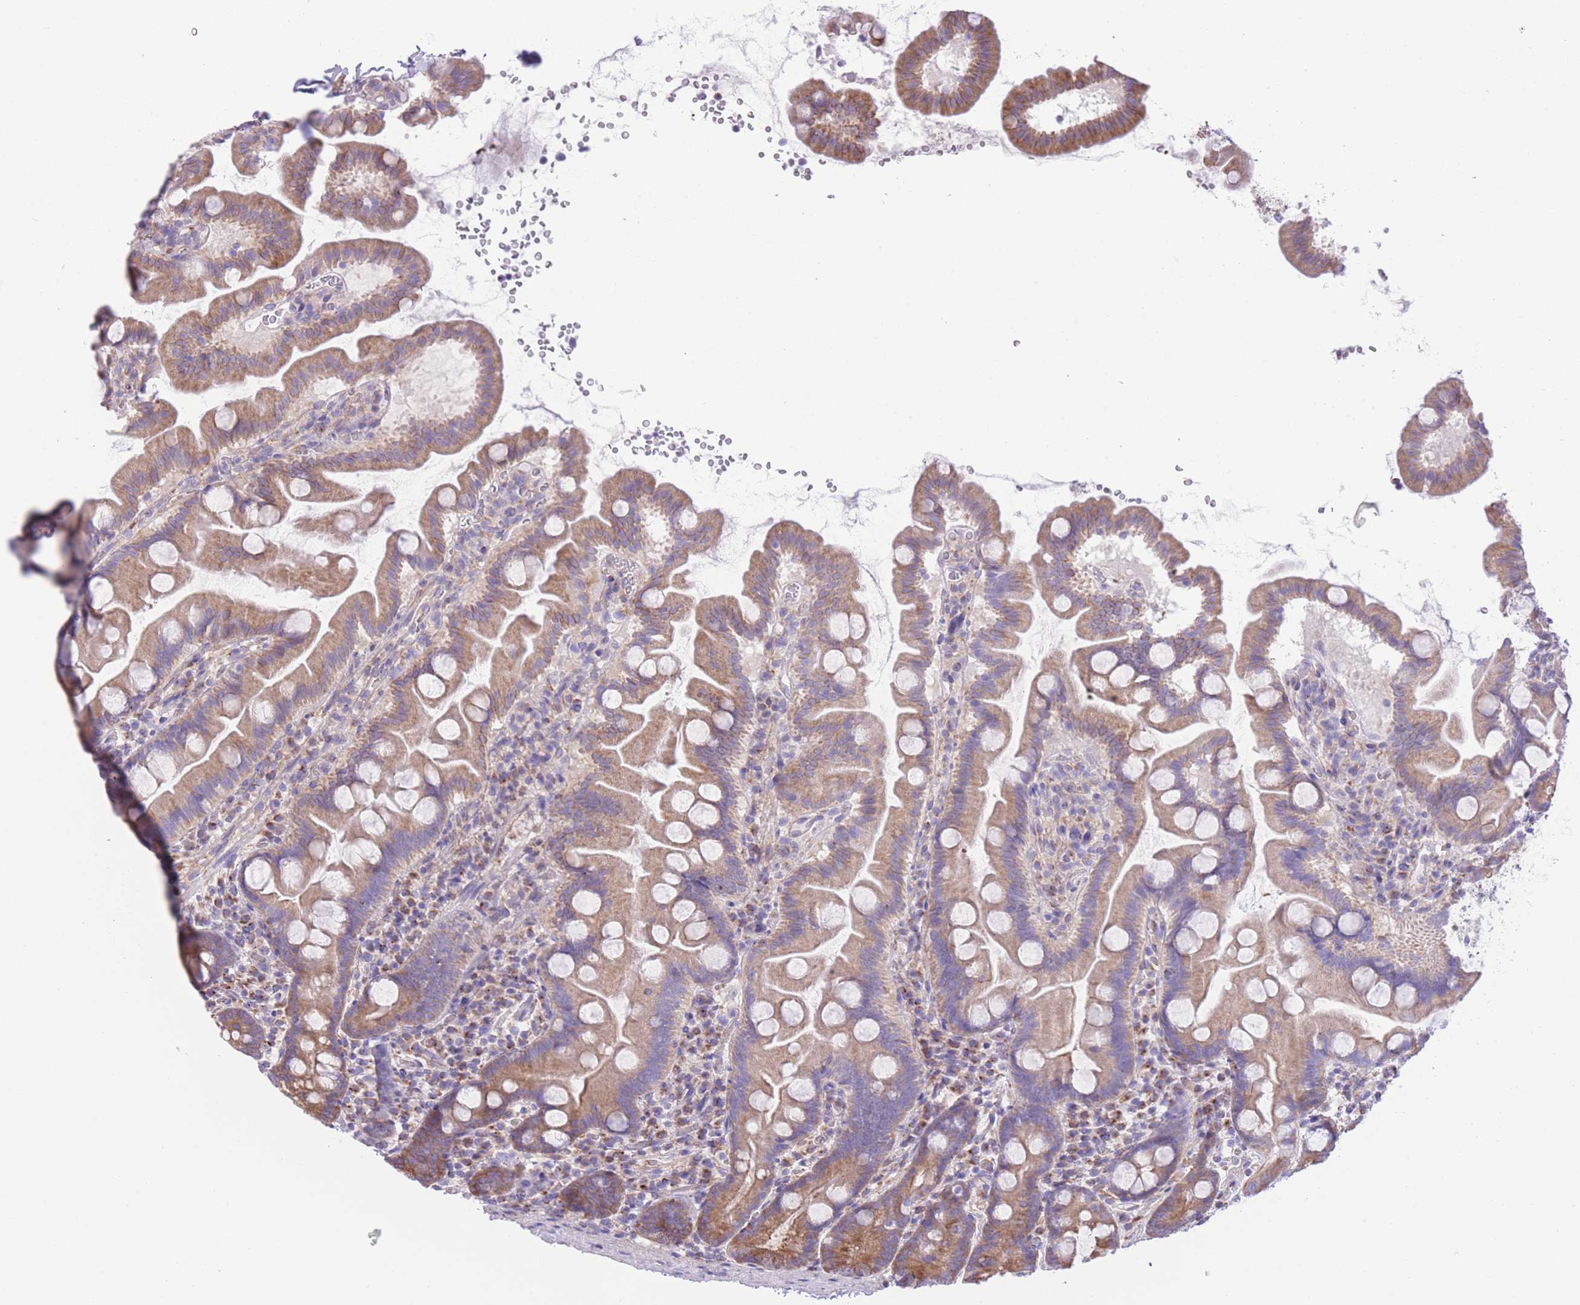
{"staining": {"intensity": "moderate", "quantity": ">75%", "location": "cytoplasmic/membranous"}, "tissue": "small intestine", "cell_type": "Glandular cells", "image_type": "normal", "snomed": [{"axis": "morphology", "description": "Normal tissue, NOS"}, {"axis": "topography", "description": "Small intestine"}], "caption": "Immunohistochemistry of normal human small intestine displays medium levels of moderate cytoplasmic/membranous expression in approximately >75% of glandular cells.", "gene": "RHOU", "patient": {"sex": "female", "age": 68}}